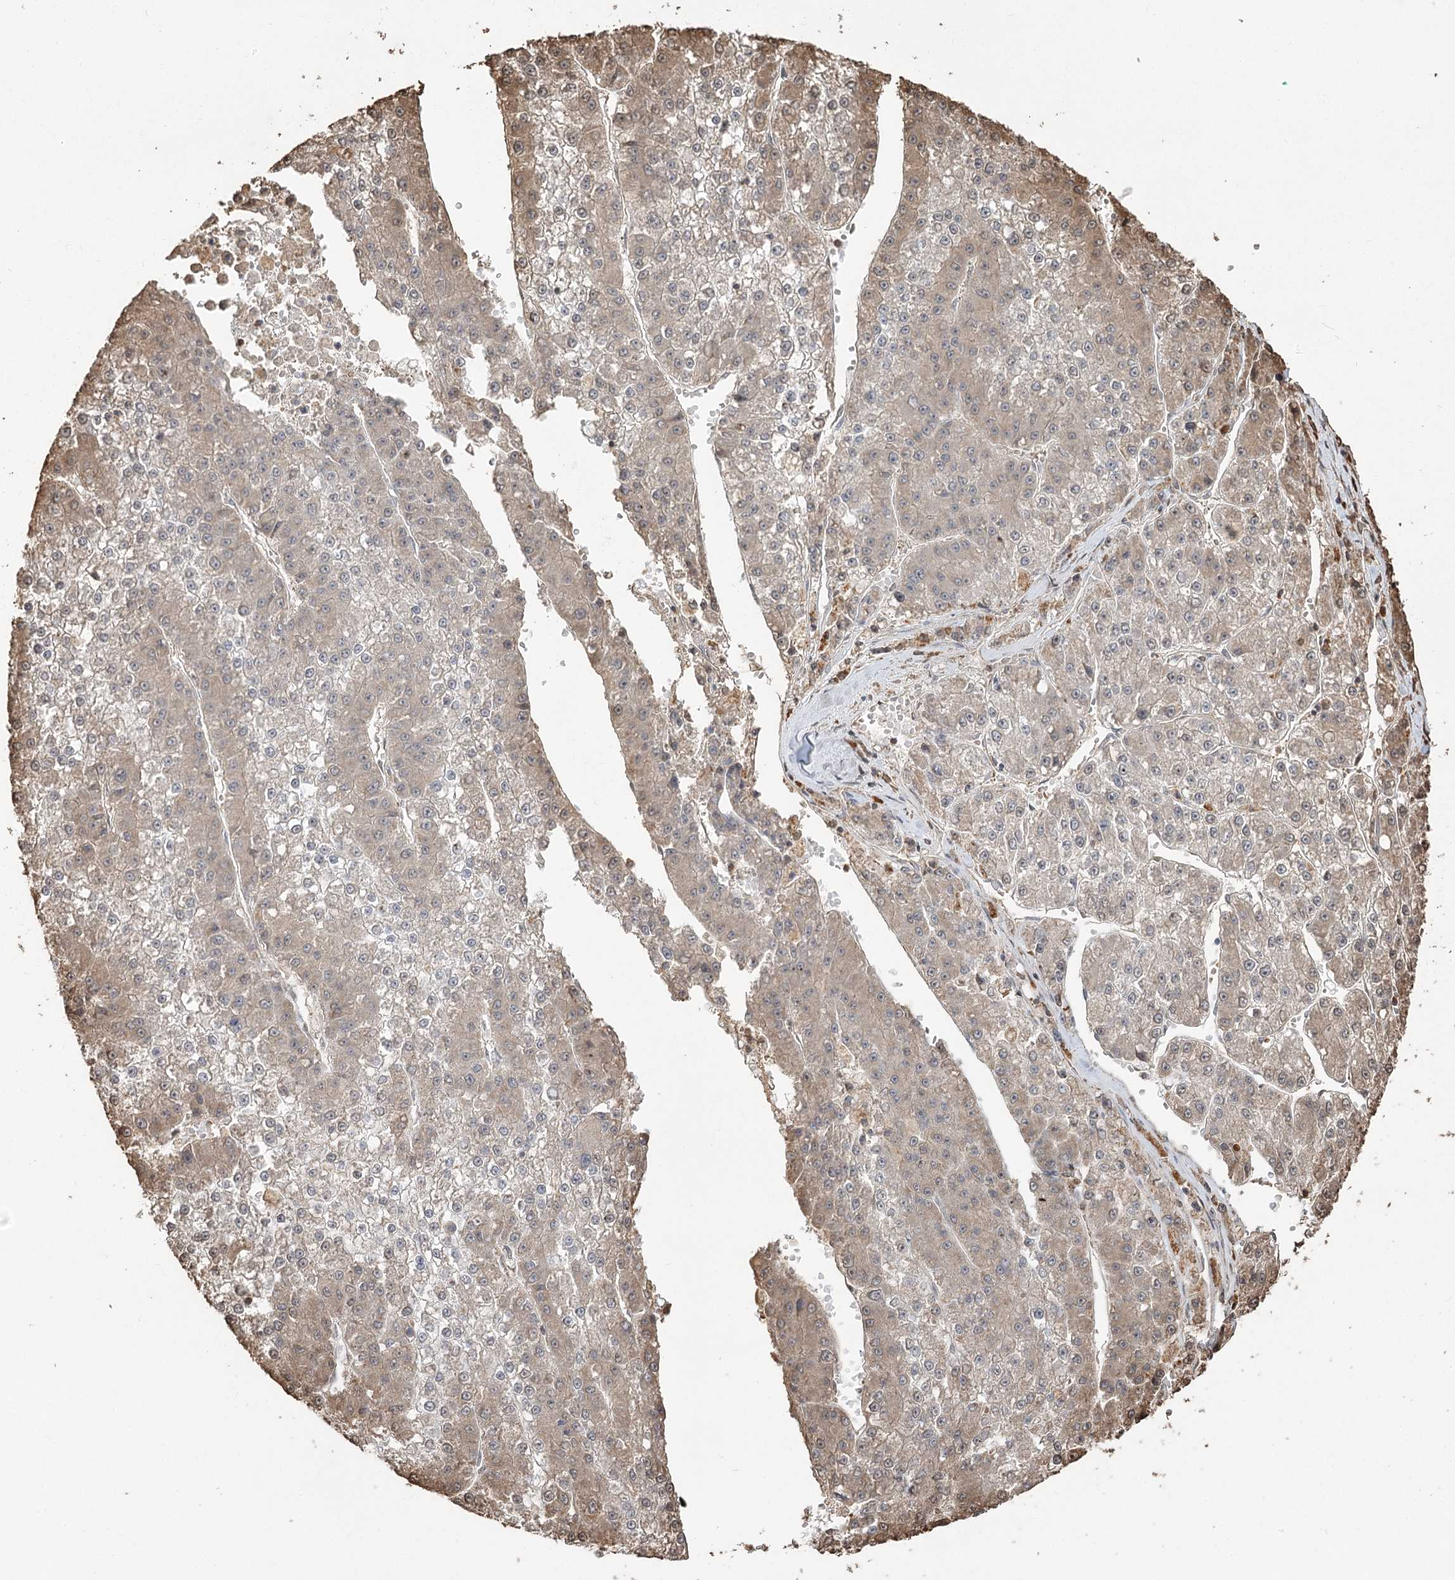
{"staining": {"intensity": "weak", "quantity": "<25%", "location": "cytoplasmic/membranous"}, "tissue": "liver cancer", "cell_type": "Tumor cells", "image_type": "cancer", "snomed": [{"axis": "morphology", "description": "Carcinoma, Hepatocellular, NOS"}, {"axis": "topography", "description": "Liver"}], "caption": "IHC histopathology image of neoplastic tissue: liver cancer stained with DAB reveals no significant protein positivity in tumor cells.", "gene": "PLCH1", "patient": {"sex": "female", "age": 73}}